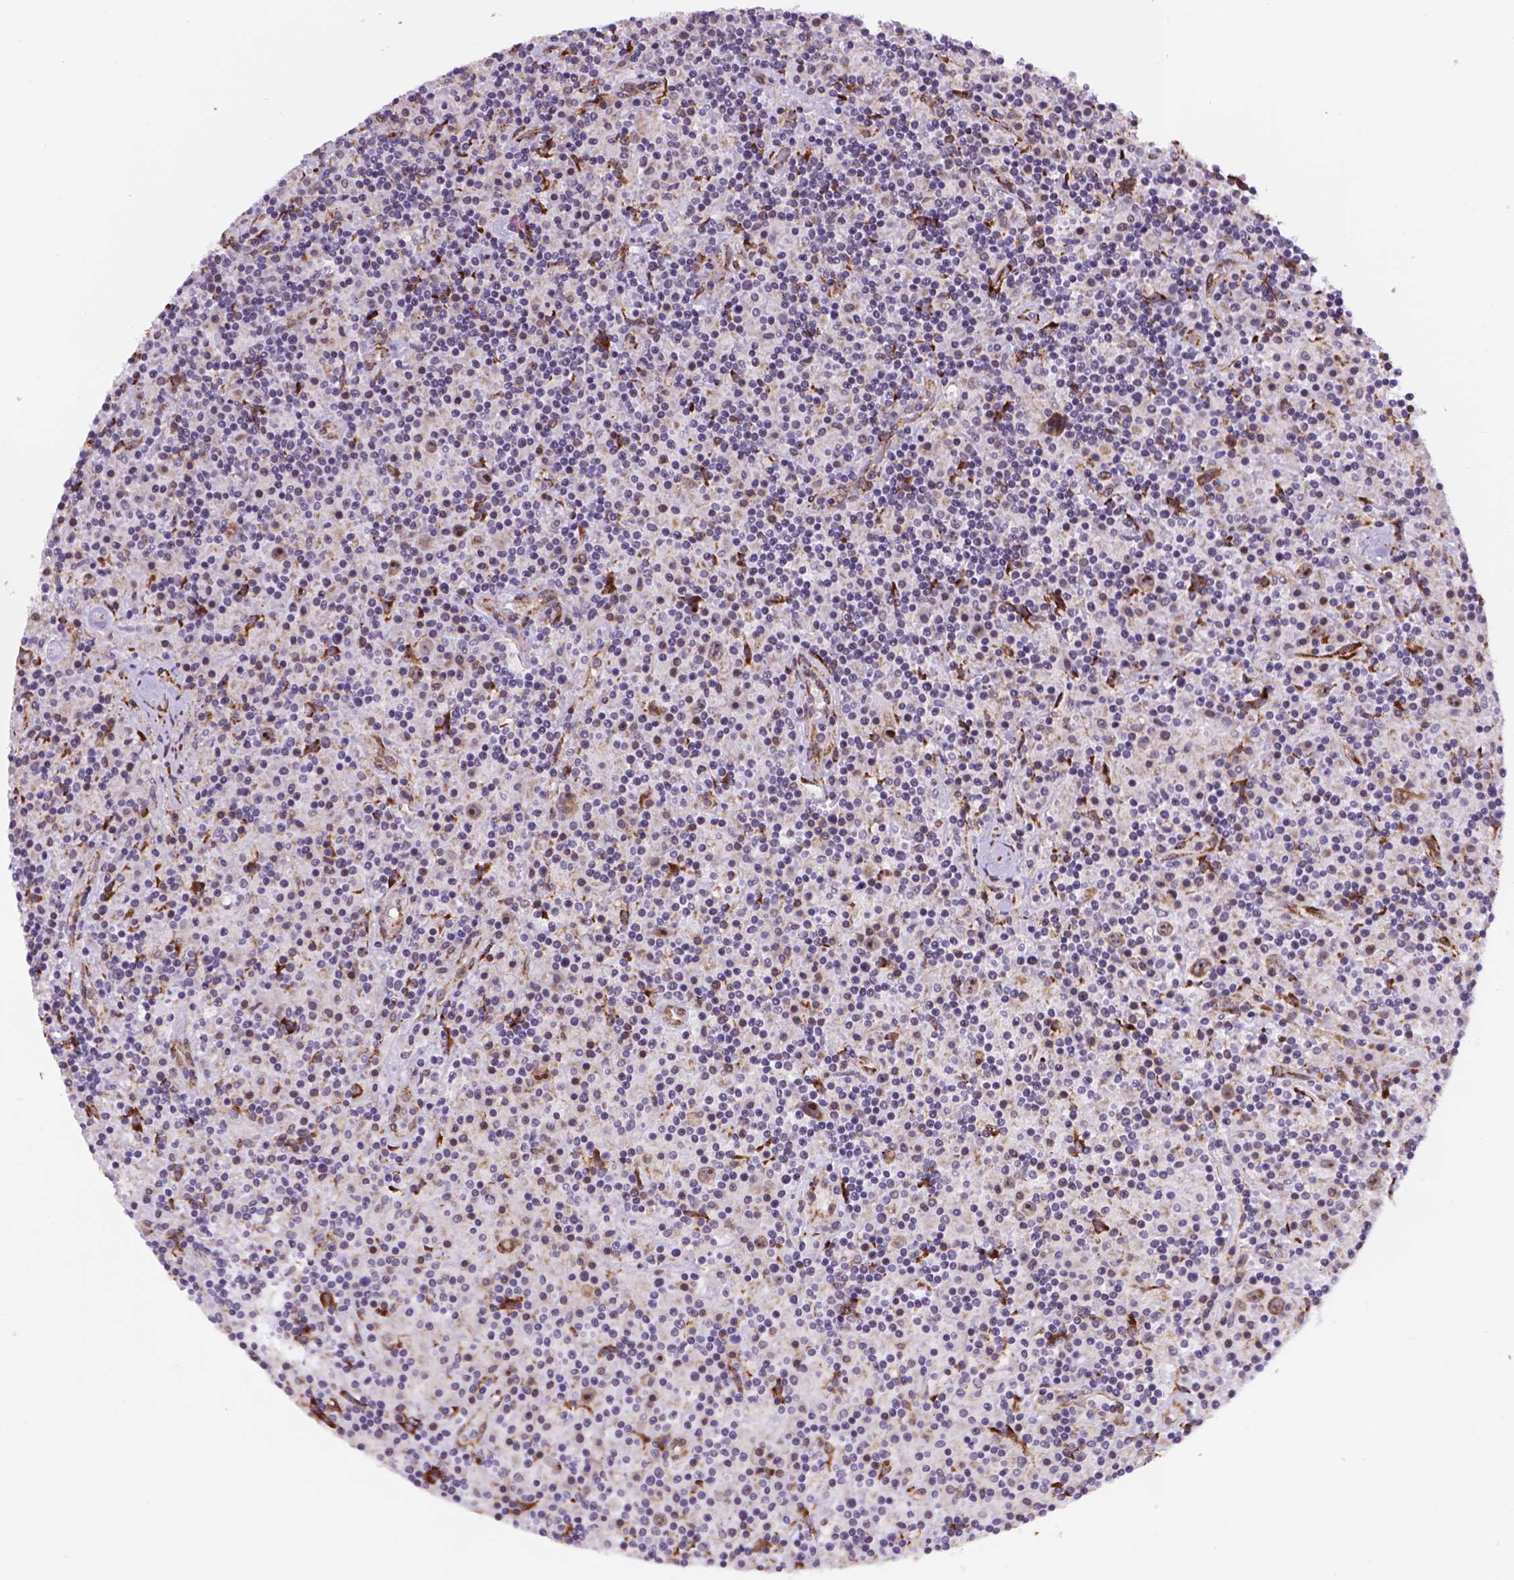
{"staining": {"intensity": "moderate", "quantity": "25%-75%", "location": "cytoplasmic/membranous,nuclear"}, "tissue": "lymphoma", "cell_type": "Tumor cells", "image_type": "cancer", "snomed": [{"axis": "morphology", "description": "Hodgkin's disease, NOS"}, {"axis": "topography", "description": "Lymph node"}], "caption": "Immunohistochemical staining of human Hodgkin's disease demonstrates medium levels of moderate cytoplasmic/membranous and nuclear protein expression in approximately 25%-75% of tumor cells.", "gene": "FNIP1", "patient": {"sex": "male", "age": 70}}